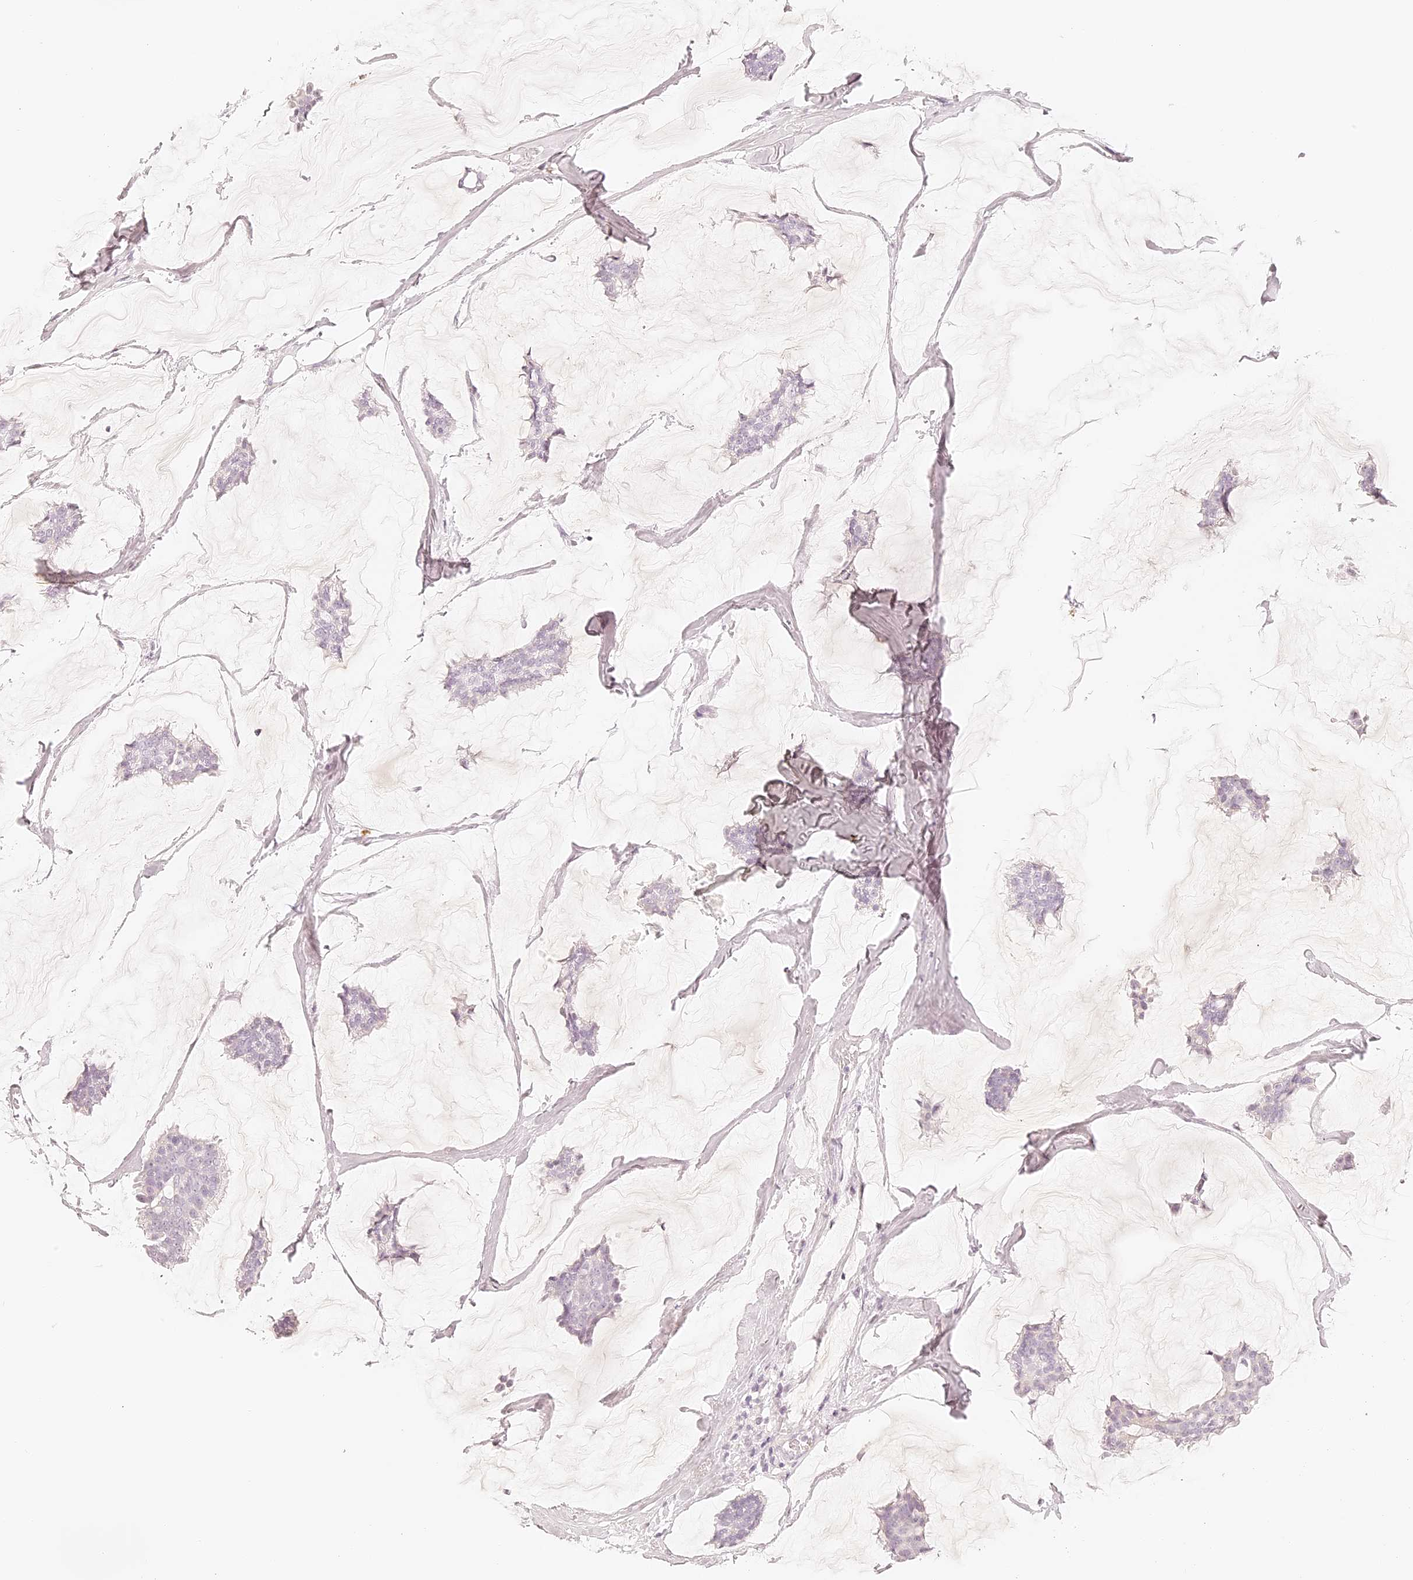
{"staining": {"intensity": "negative", "quantity": "none", "location": "none"}, "tissue": "breast cancer", "cell_type": "Tumor cells", "image_type": "cancer", "snomed": [{"axis": "morphology", "description": "Duct carcinoma"}, {"axis": "topography", "description": "Breast"}], "caption": "Micrograph shows no significant protein positivity in tumor cells of breast cancer (invasive ductal carcinoma).", "gene": "TRIM45", "patient": {"sex": "female", "age": 93}}